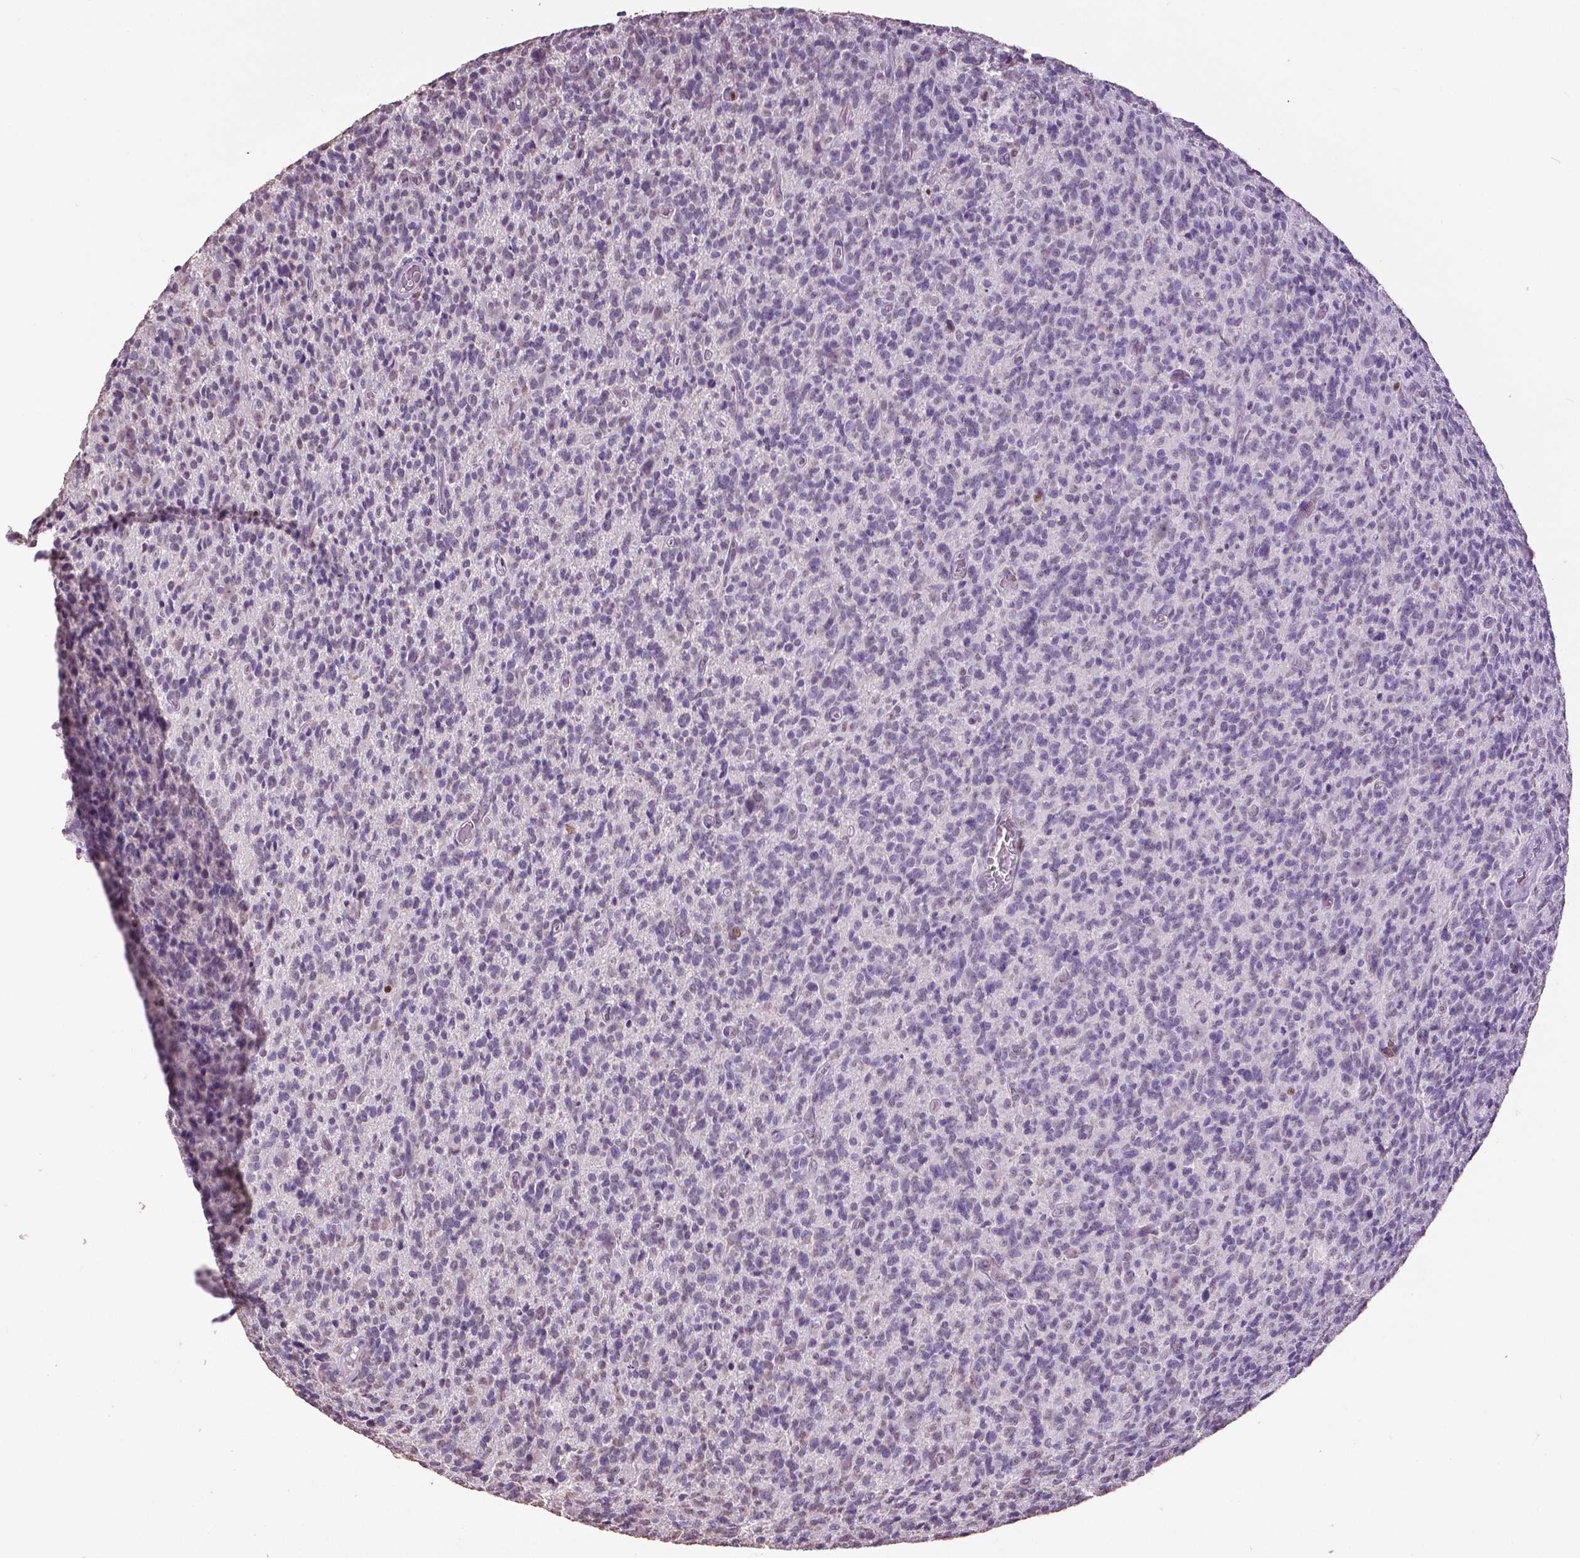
{"staining": {"intensity": "negative", "quantity": "none", "location": "none"}, "tissue": "glioma", "cell_type": "Tumor cells", "image_type": "cancer", "snomed": [{"axis": "morphology", "description": "Glioma, malignant, High grade"}, {"axis": "topography", "description": "Brain"}], "caption": "Human glioma stained for a protein using immunohistochemistry displays no staining in tumor cells.", "gene": "RUNX3", "patient": {"sex": "male", "age": 76}}